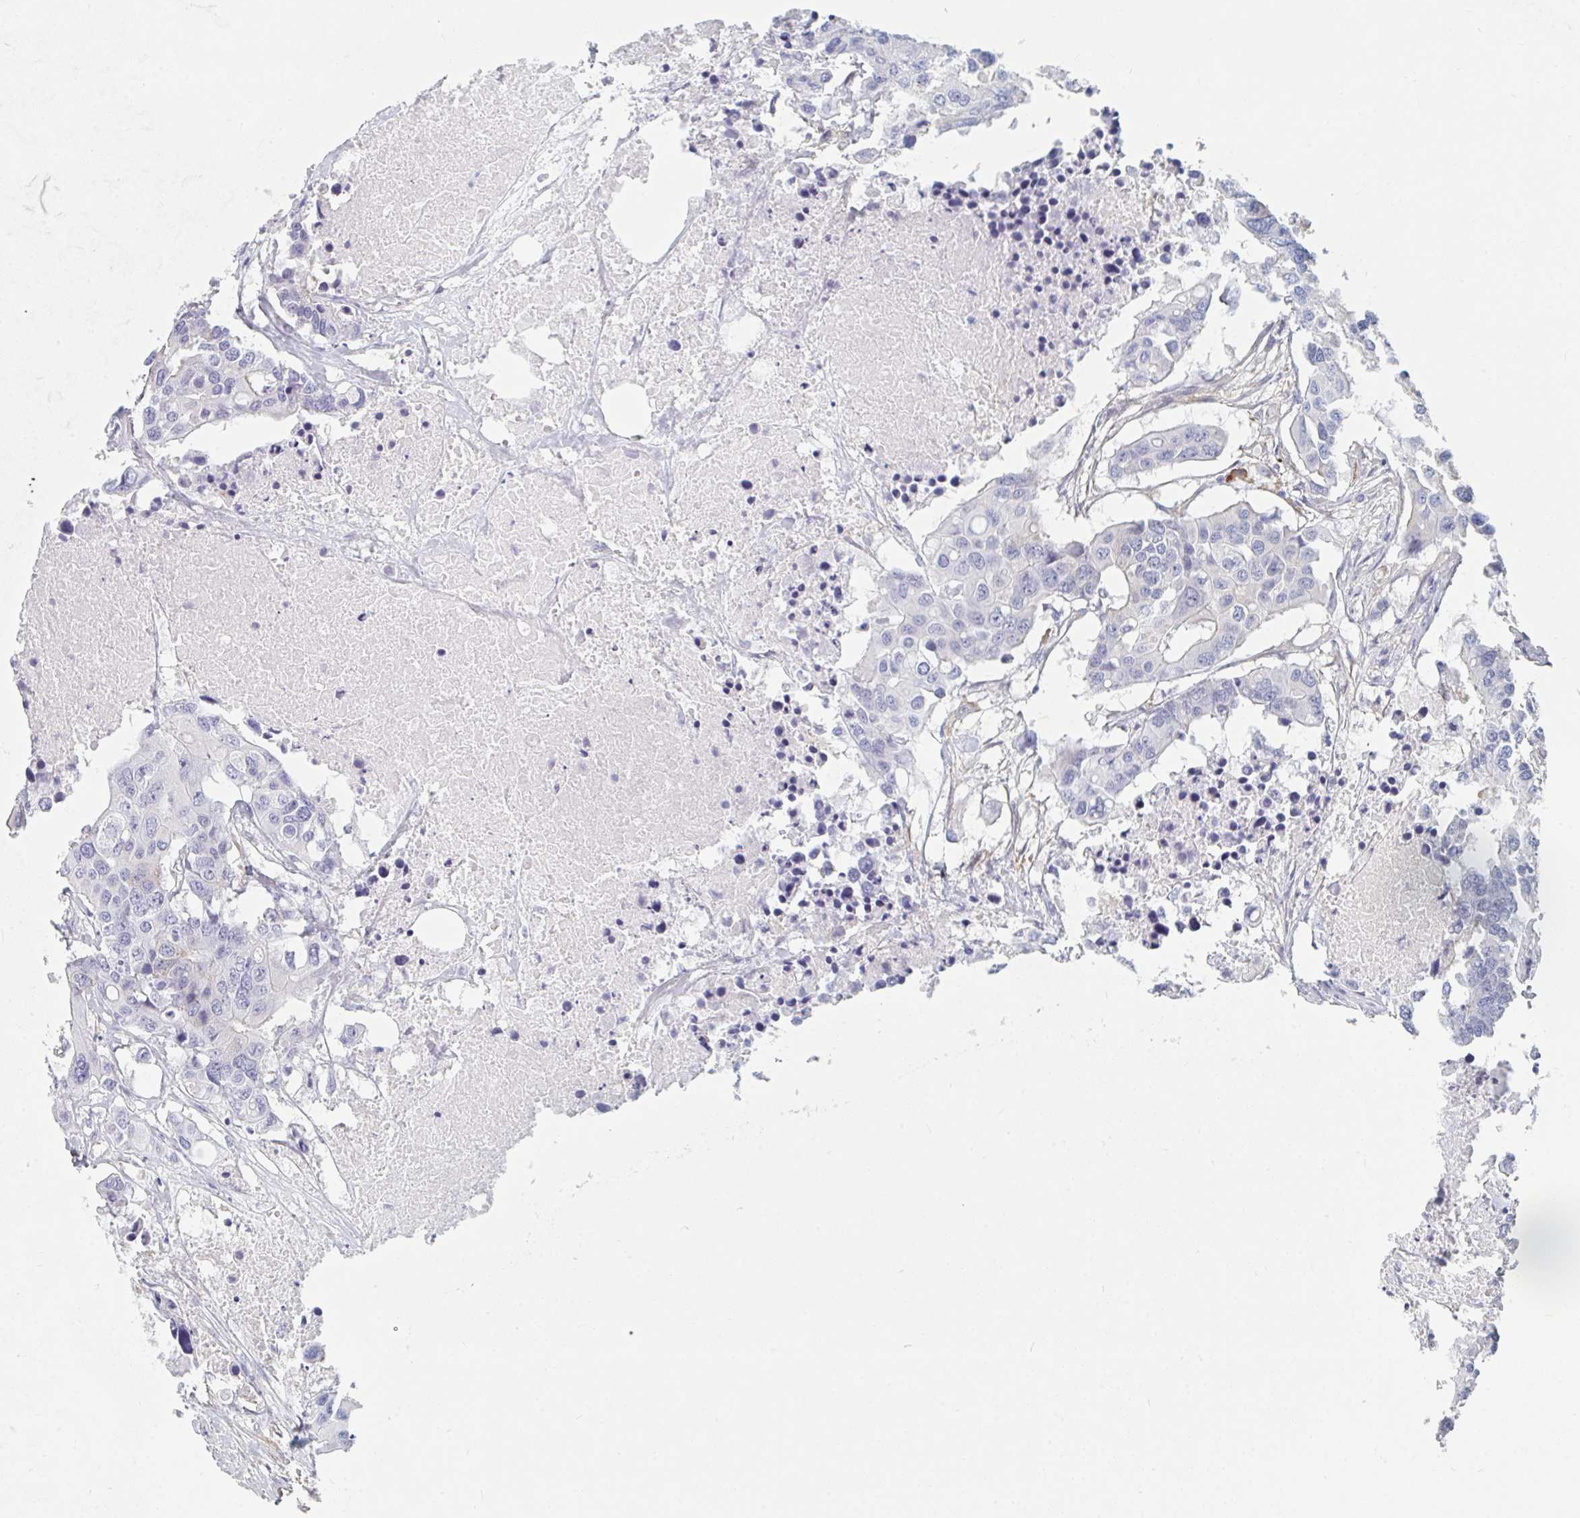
{"staining": {"intensity": "negative", "quantity": "none", "location": "none"}, "tissue": "colorectal cancer", "cell_type": "Tumor cells", "image_type": "cancer", "snomed": [{"axis": "morphology", "description": "Adenocarcinoma, NOS"}, {"axis": "topography", "description": "Colon"}], "caption": "A photomicrograph of colorectal adenocarcinoma stained for a protein demonstrates no brown staining in tumor cells.", "gene": "DAB2", "patient": {"sex": "male", "age": 77}}